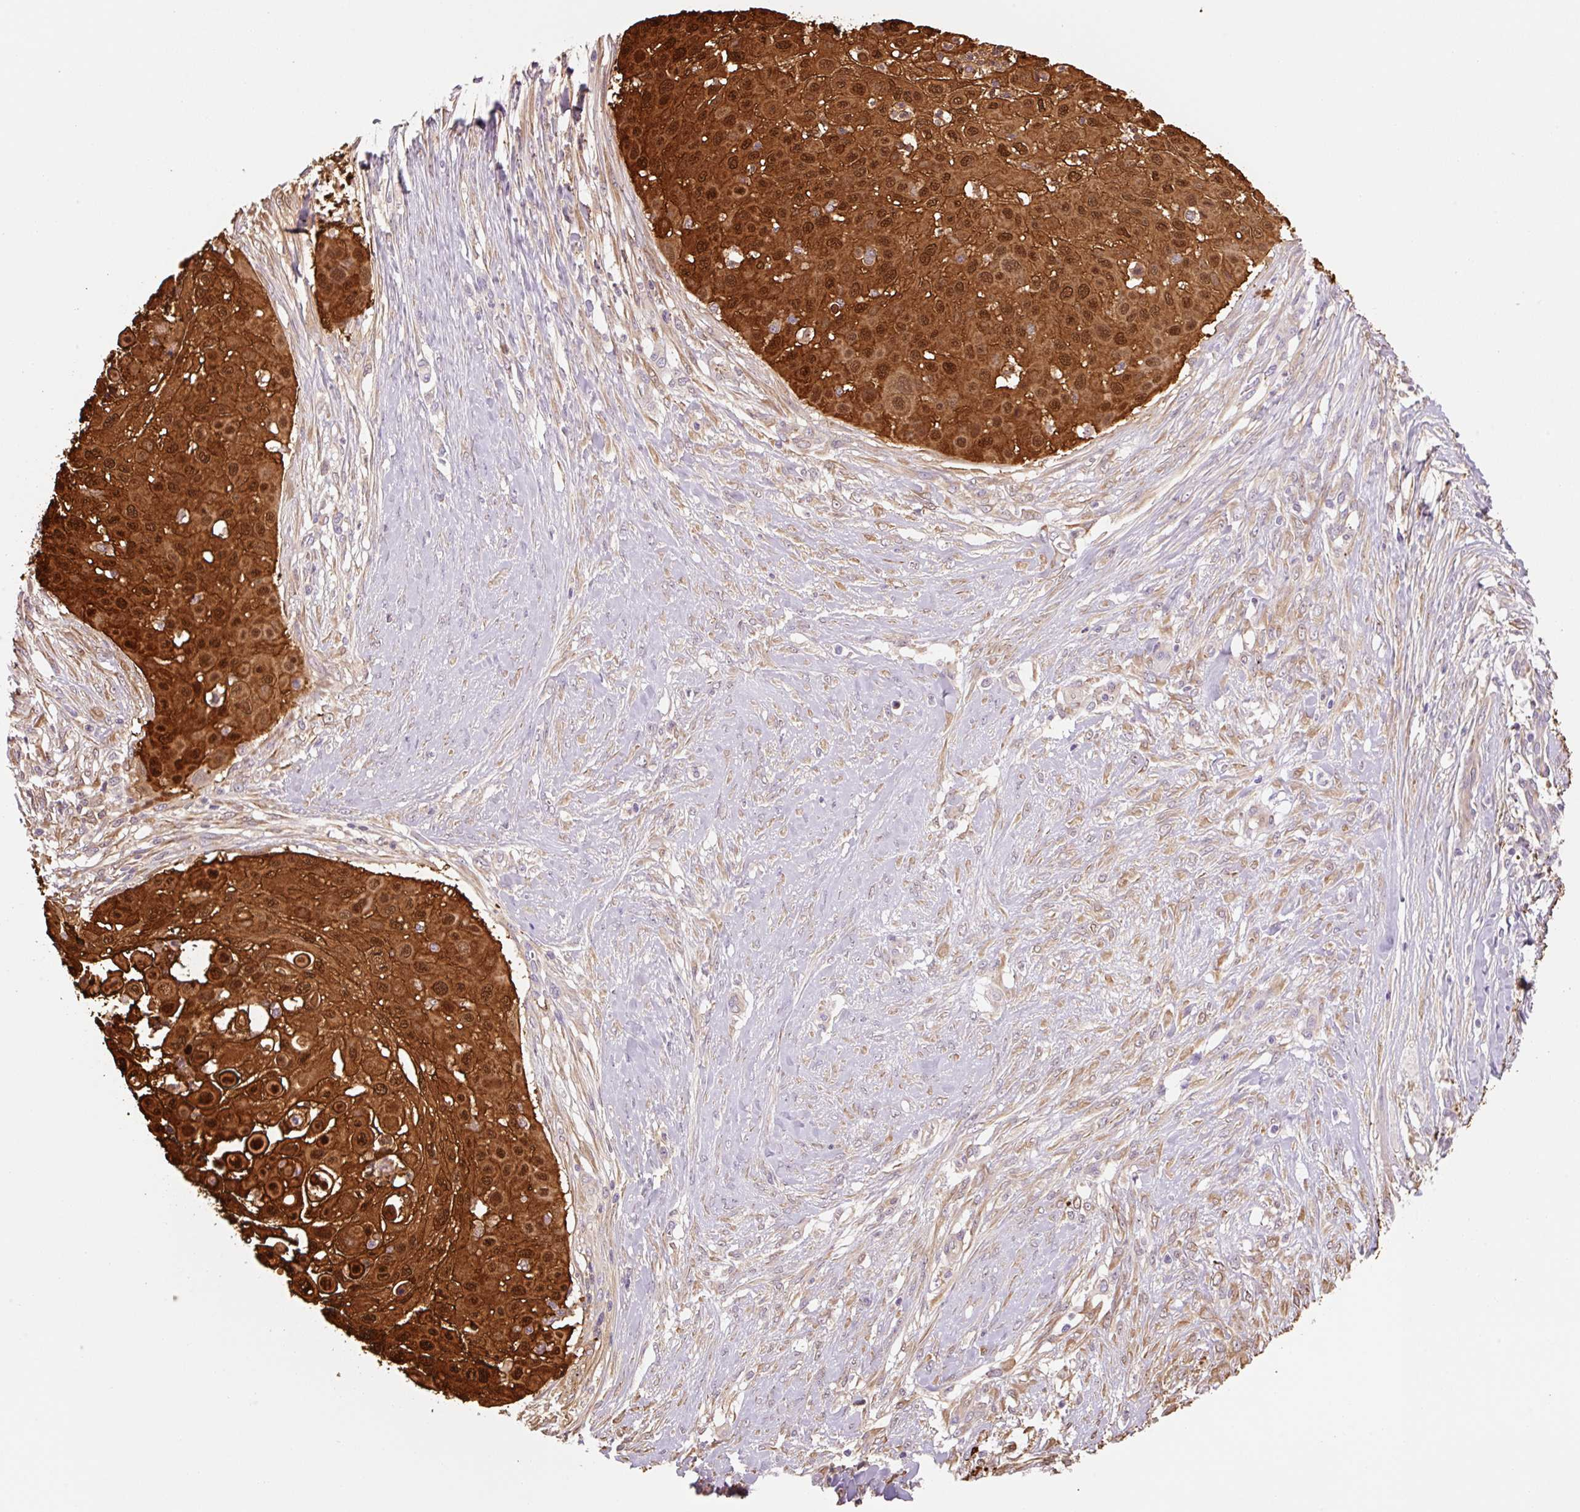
{"staining": {"intensity": "strong", "quantity": ">75%", "location": "cytoplasmic/membranous,nuclear"}, "tissue": "skin cancer", "cell_type": "Tumor cells", "image_type": "cancer", "snomed": [{"axis": "morphology", "description": "Squamous cell carcinoma, NOS"}, {"axis": "topography", "description": "Skin"}], "caption": "An image of human skin cancer stained for a protein exhibits strong cytoplasmic/membranous and nuclear brown staining in tumor cells.", "gene": "FABP5", "patient": {"sex": "female", "age": 87}}